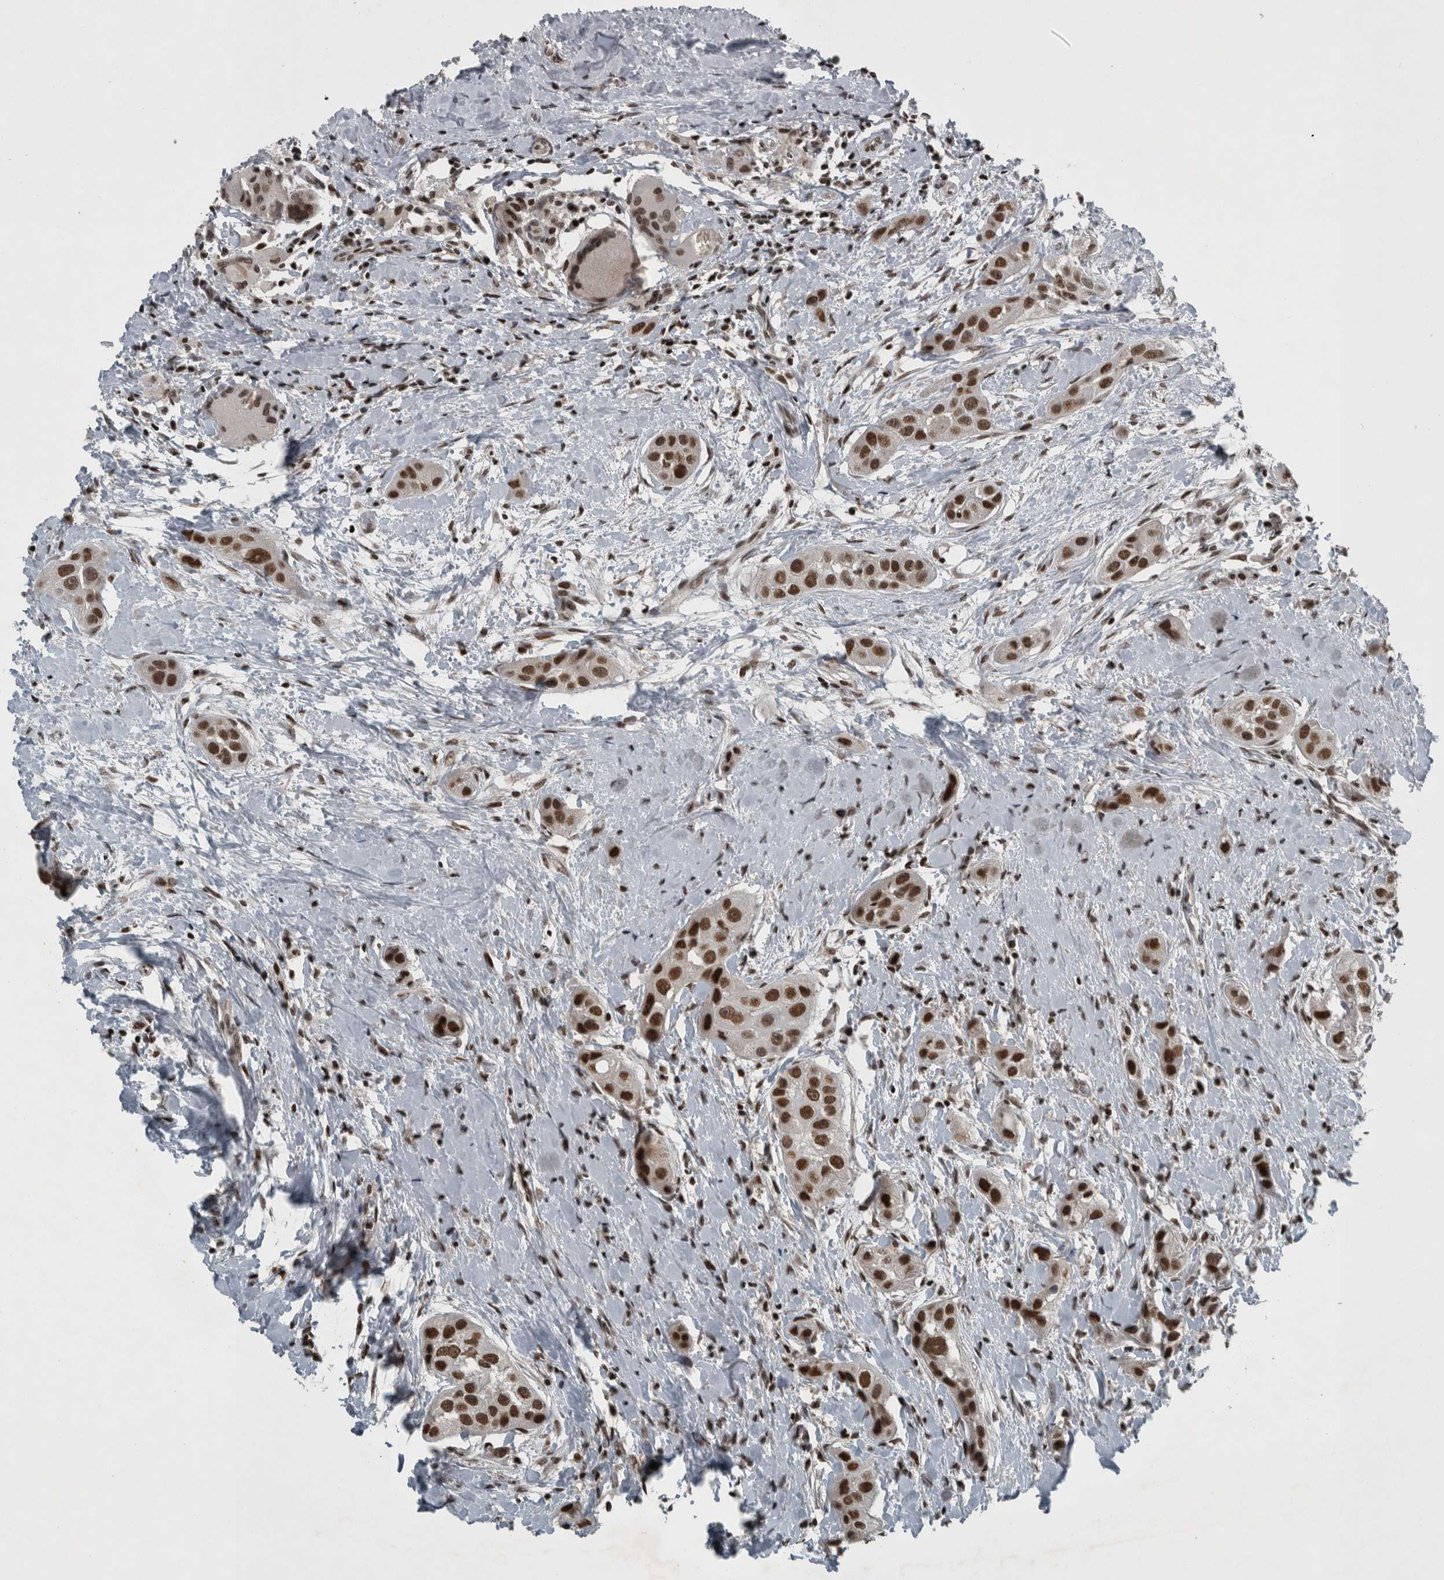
{"staining": {"intensity": "strong", "quantity": ">75%", "location": "nuclear"}, "tissue": "head and neck cancer", "cell_type": "Tumor cells", "image_type": "cancer", "snomed": [{"axis": "morphology", "description": "Normal tissue, NOS"}, {"axis": "morphology", "description": "Squamous cell carcinoma, NOS"}, {"axis": "topography", "description": "Skeletal muscle"}, {"axis": "topography", "description": "Head-Neck"}], "caption": "Protein staining of head and neck cancer tissue displays strong nuclear positivity in approximately >75% of tumor cells.", "gene": "UNC50", "patient": {"sex": "male", "age": 51}}